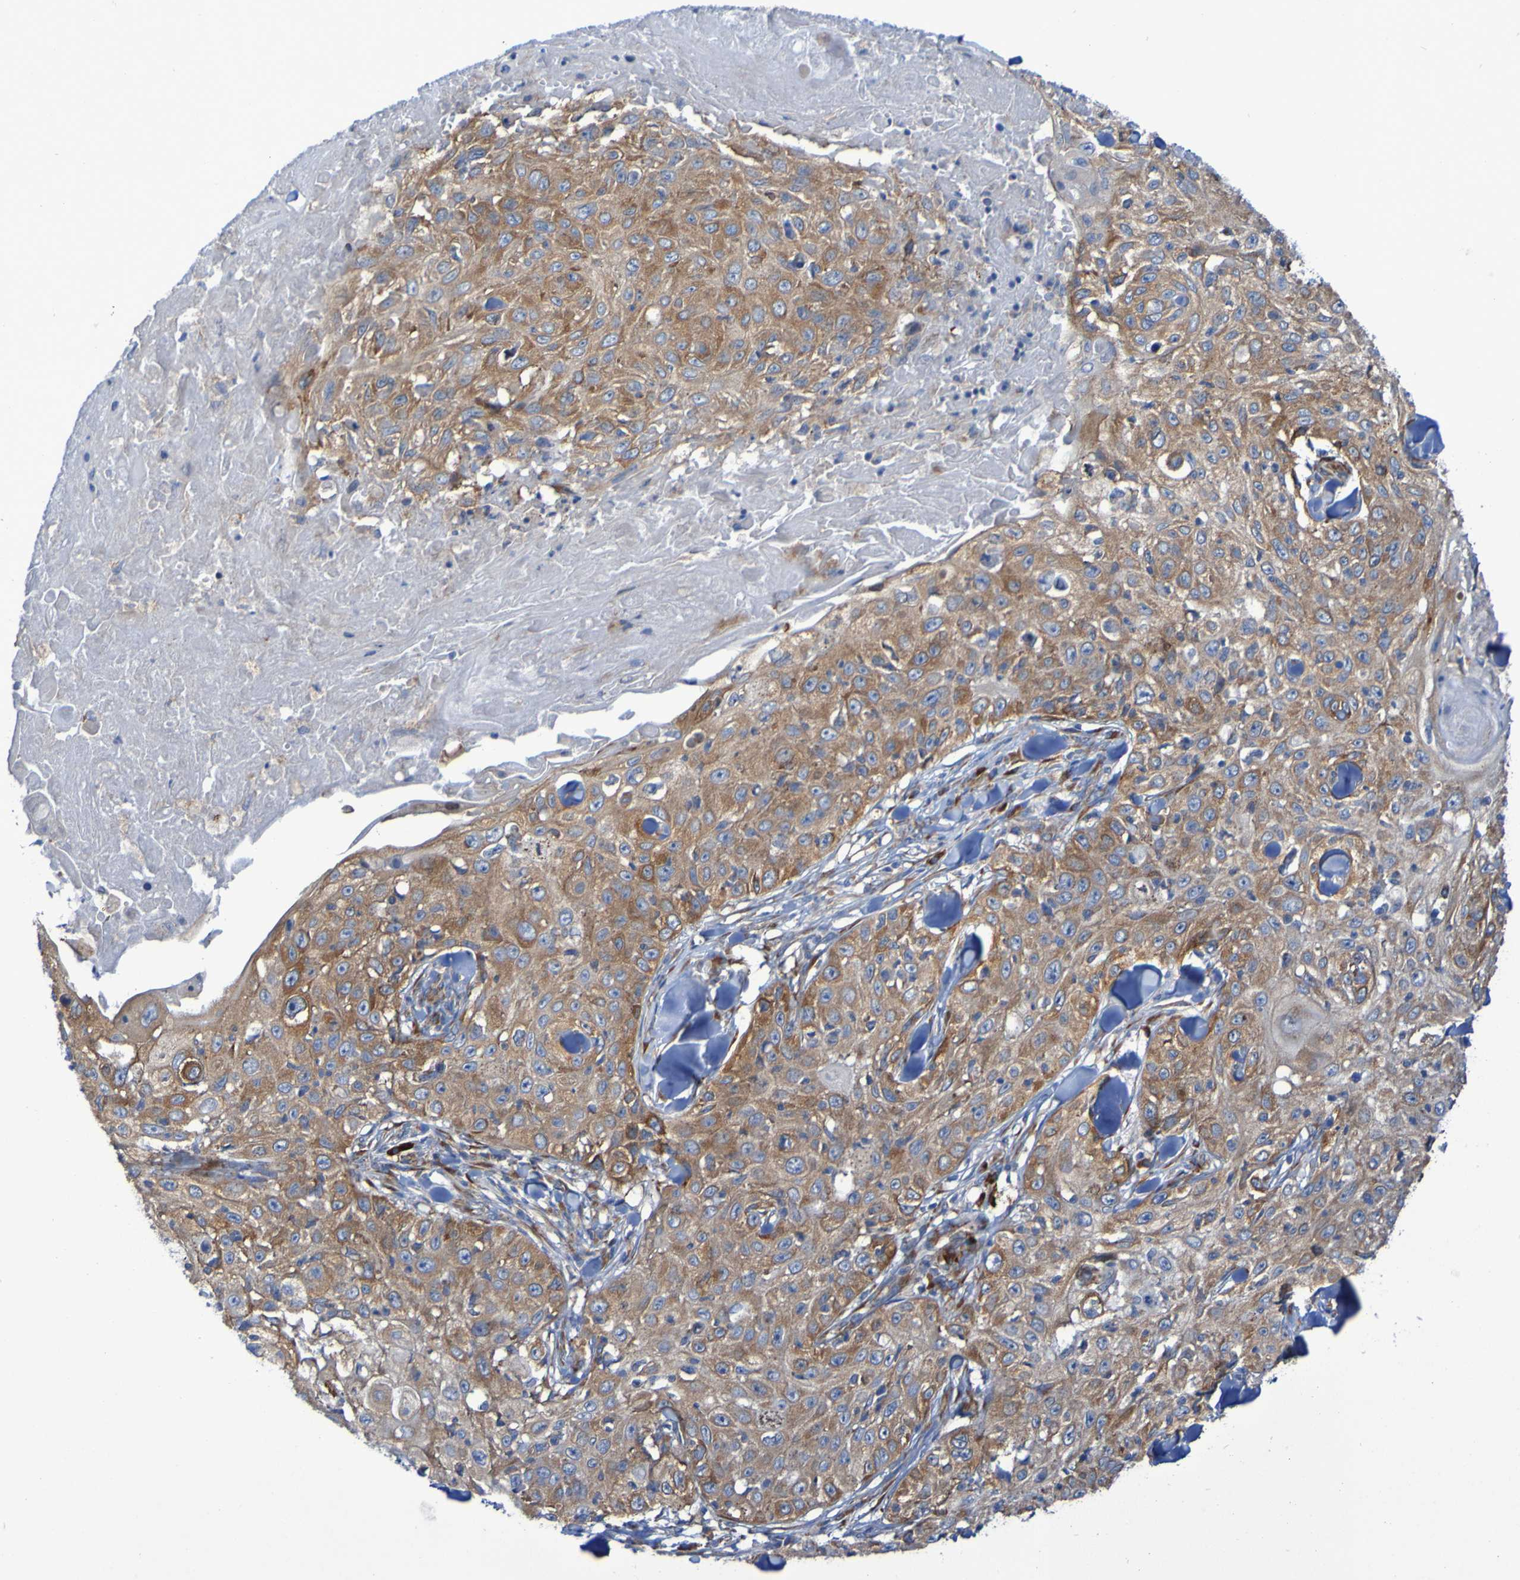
{"staining": {"intensity": "moderate", "quantity": ">75%", "location": "cytoplasmic/membranous"}, "tissue": "skin cancer", "cell_type": "Tumor cells", "image_type": "cancer", "snomed": [{"axis": "morphology", "description": "Squamous cell carcinoma, NOS"}, {"axis": "topography", "description": "Skin"}], "caption": "This micrograph reveals skin cancer stained with IHC to label a protein in brown. The cytoplasmic/membranous of tumor cells show moderate positivity for the protein. Nuclei are counter-stained blue.", "gene": "FKBP3", "patient": {"sex": "male", "age": 86}}